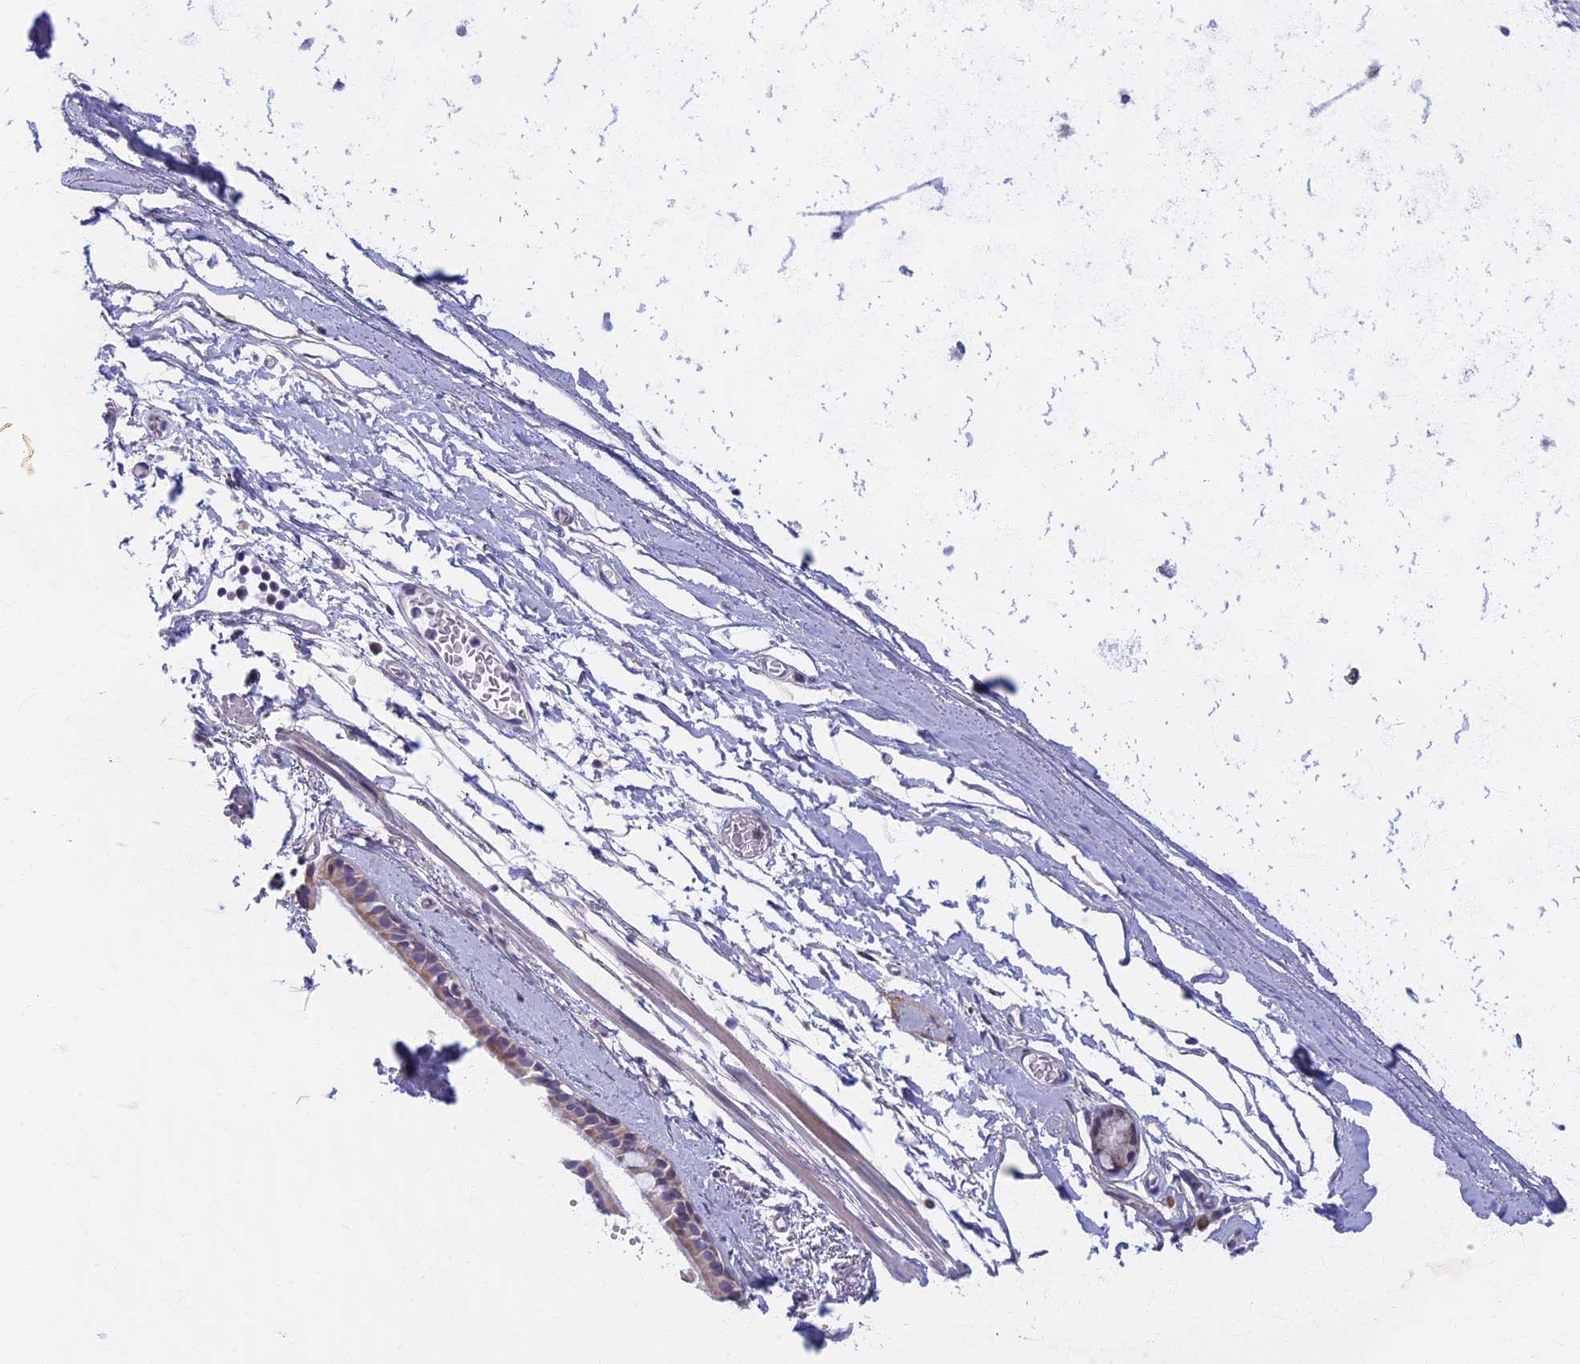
{"staining": {"intensity": "moderate", "quantity": "25%-75%", "location": "cytoplasmic/membranous"}, "tissue": "bronchus", "cell_type": "Respiratory epithelial cells", "image_type": "normal", "snomed": [{"axis": "morphology", "description": "Normal tissue, NOS"}, {"axis": "topography", "description": "Cartilage tissue"}], "caption": "Protein analysis of normal bronchus exhibits moderate cytoplasmic/membranous expression in approximately 25%-75% of respiratory epithelial cells.", "gene": "DDX51", "patient": {"sex": "male", "age": 63}}